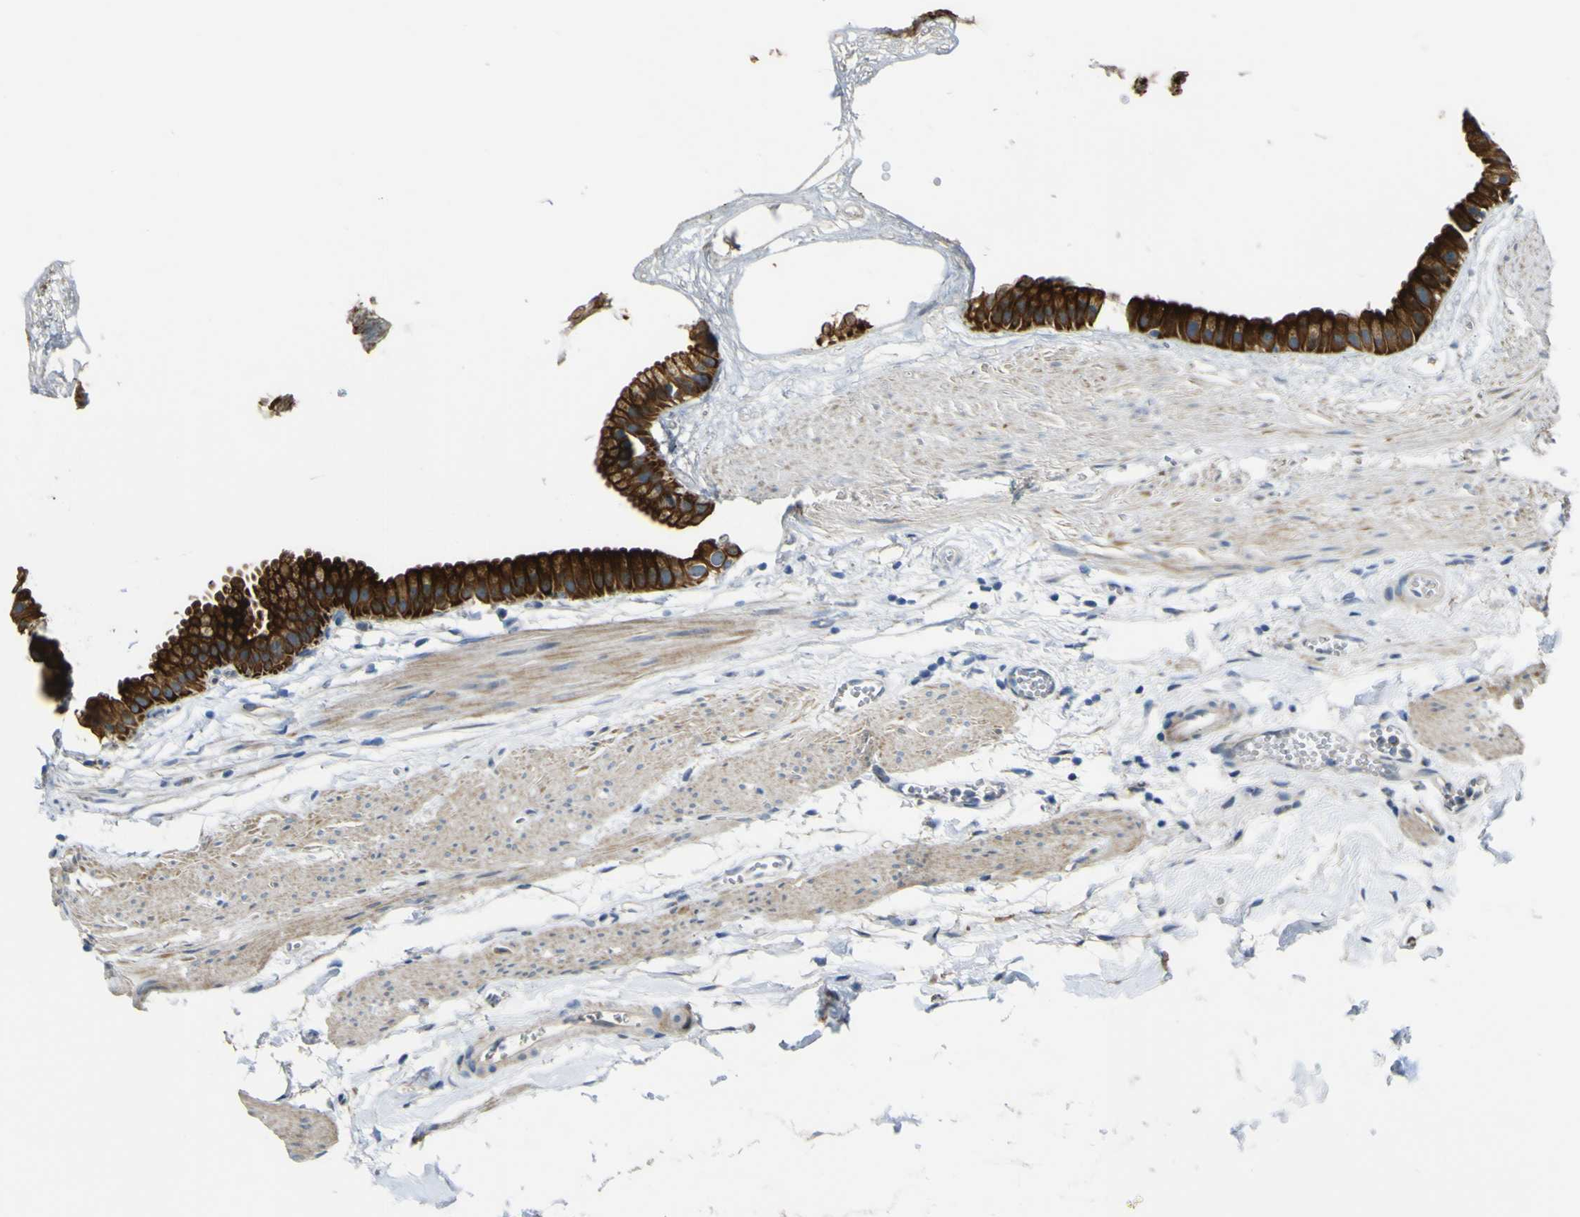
{"staining": {"intensity": "strong", "quantity": ">75%", "location": "cytoplasmic/membranous"}, "tissue": "gallbladder", "cell_type": "Glandular cells", "image_type": "normal", "snomed": [{"axis": "morphology", "description": "Normal tissue, NOS"}, {"axis": "topography", "description": "Gallbladder"}], "caption": "Immunohistochemistry of benign human gallbladder demonstrates high levels of strong cytoplasmic/membranous positivity in about >75% of glandular cells.", "gene": "LBHD1", "patient": {"sex": "female", "age": 64}}